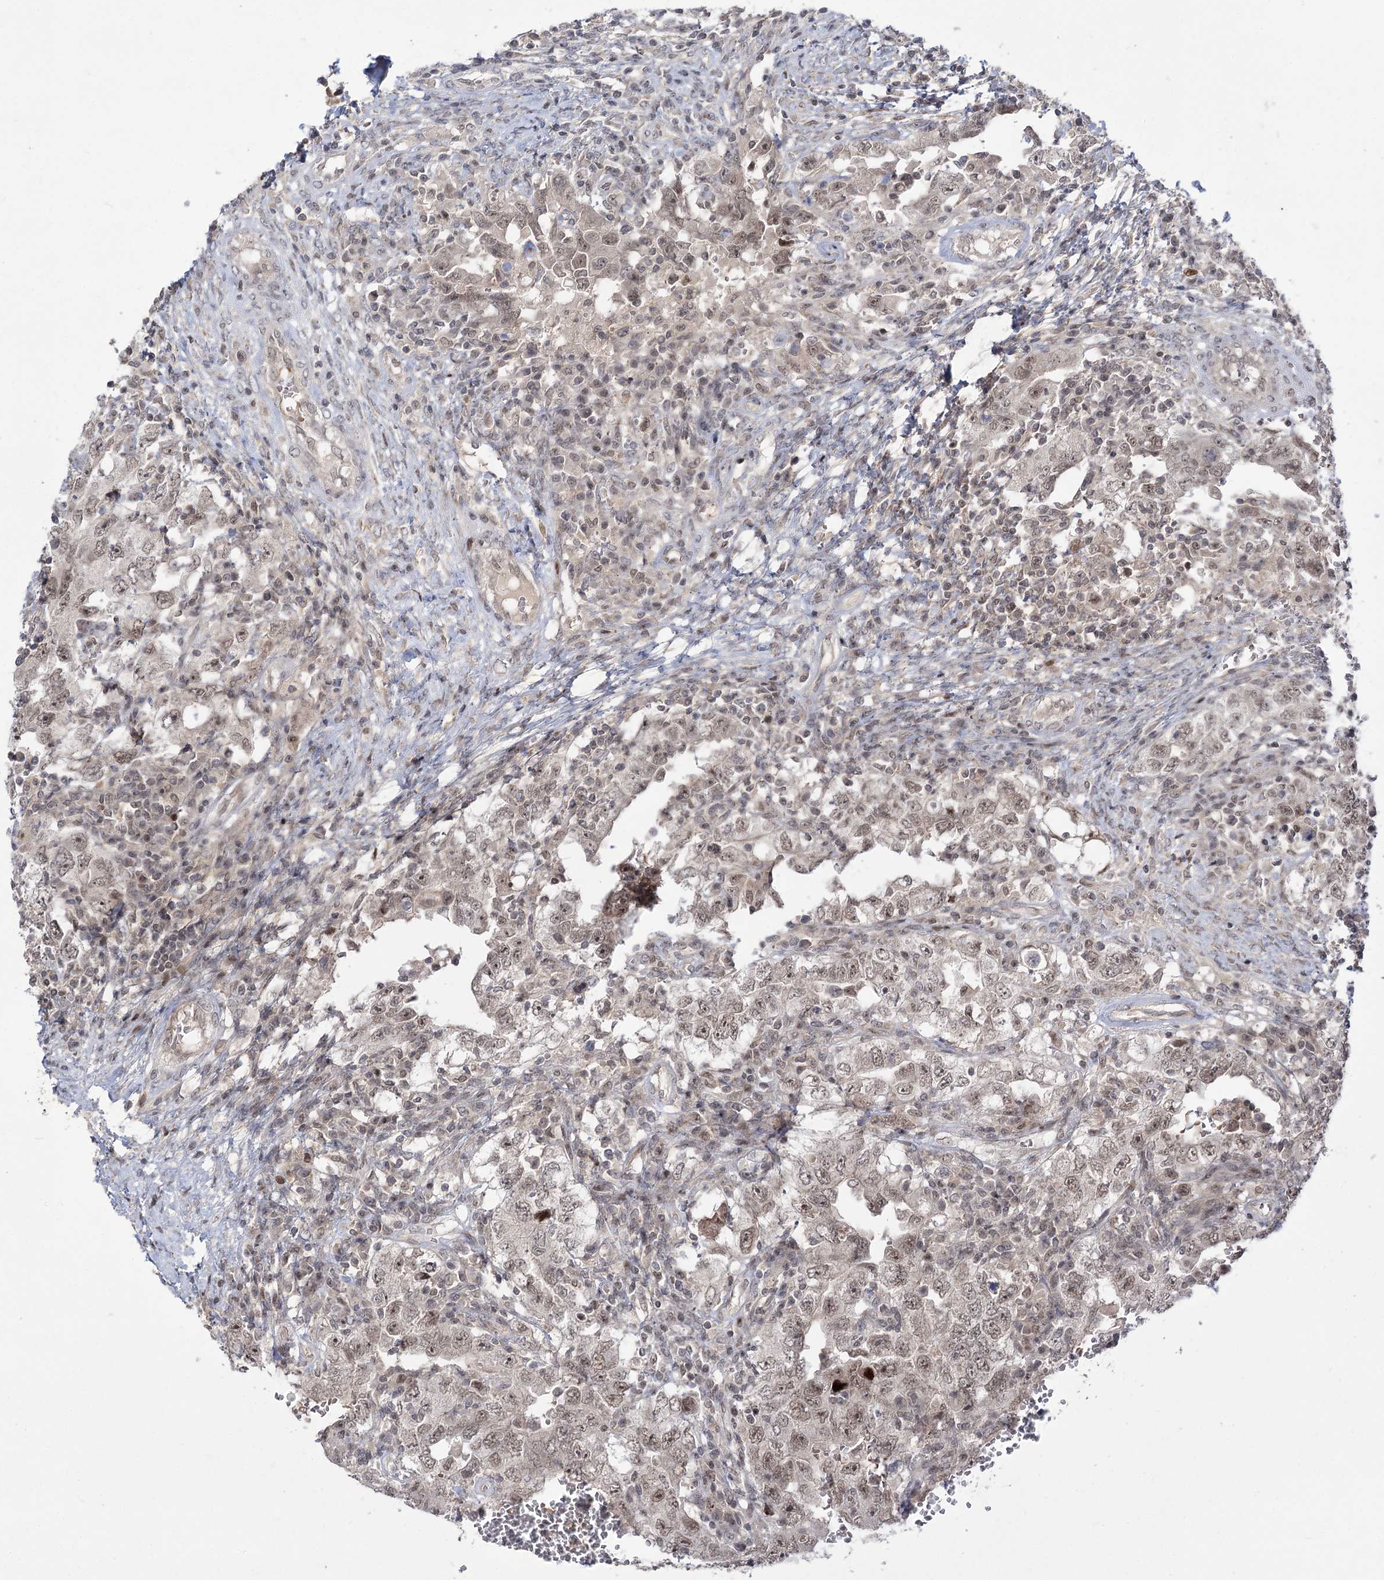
{"staining": {"intensity": "weak", "quantity": ">75%", "location": "nuclear"}, "tissue": "testis cancer", "cell_type": "Tumor cells", "image_type": "cancer", "snomed": [{"axis": "morphology", "description": "Carcinoma, Embryonal, NOS"}, {"axis": "topography", "description": "Testis"}], "caption": "Tumor cells reveal low levels of weak nuclear positivity in approximately >75% of cells in testis embryonal carcinoma. (Brightfield microscopy of DAB IHC at high magnification).", "gene": "HELQ", "patient": {"sex": "male", "age": 26}}